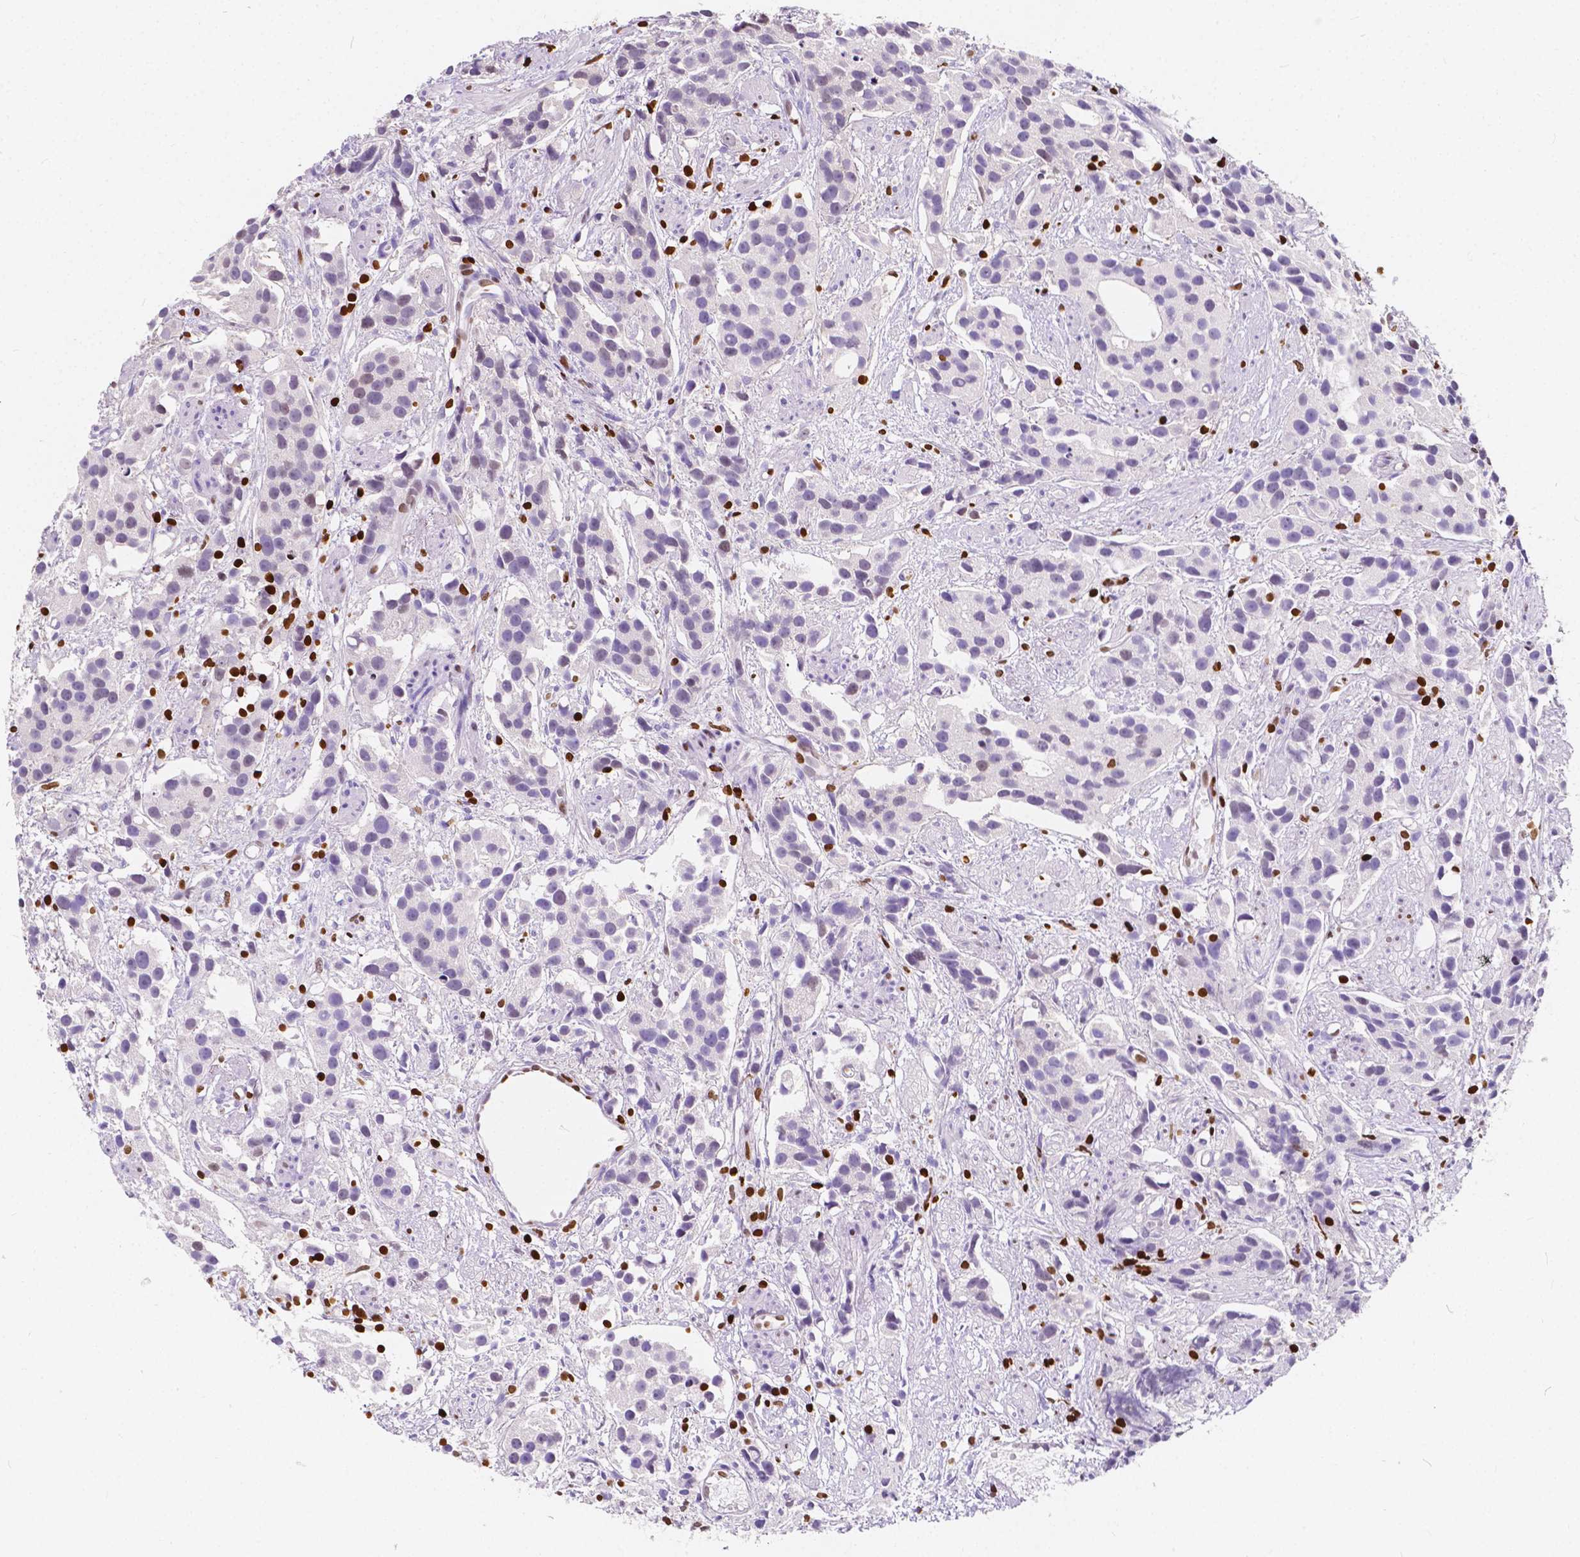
{"staining": {"intensity": "negative", "quantity": "none", "location": "none"}, "tissue": "prostate cancer", "cell_type": "Tumor cells", "image_type": "cancer", "snomed": [{"axis": "morphology", "description": "Adenocarcinoma, High grade"}, {"axis": "topography", "description": "Prostate"}], "caption": "The immunohistochemistry image has no significant positivity in tumor cells of high-grade adenocarcinoma (prostate) tissue.", "gene": "CBY3", "patient": {"sex": "male", "age": 68}}